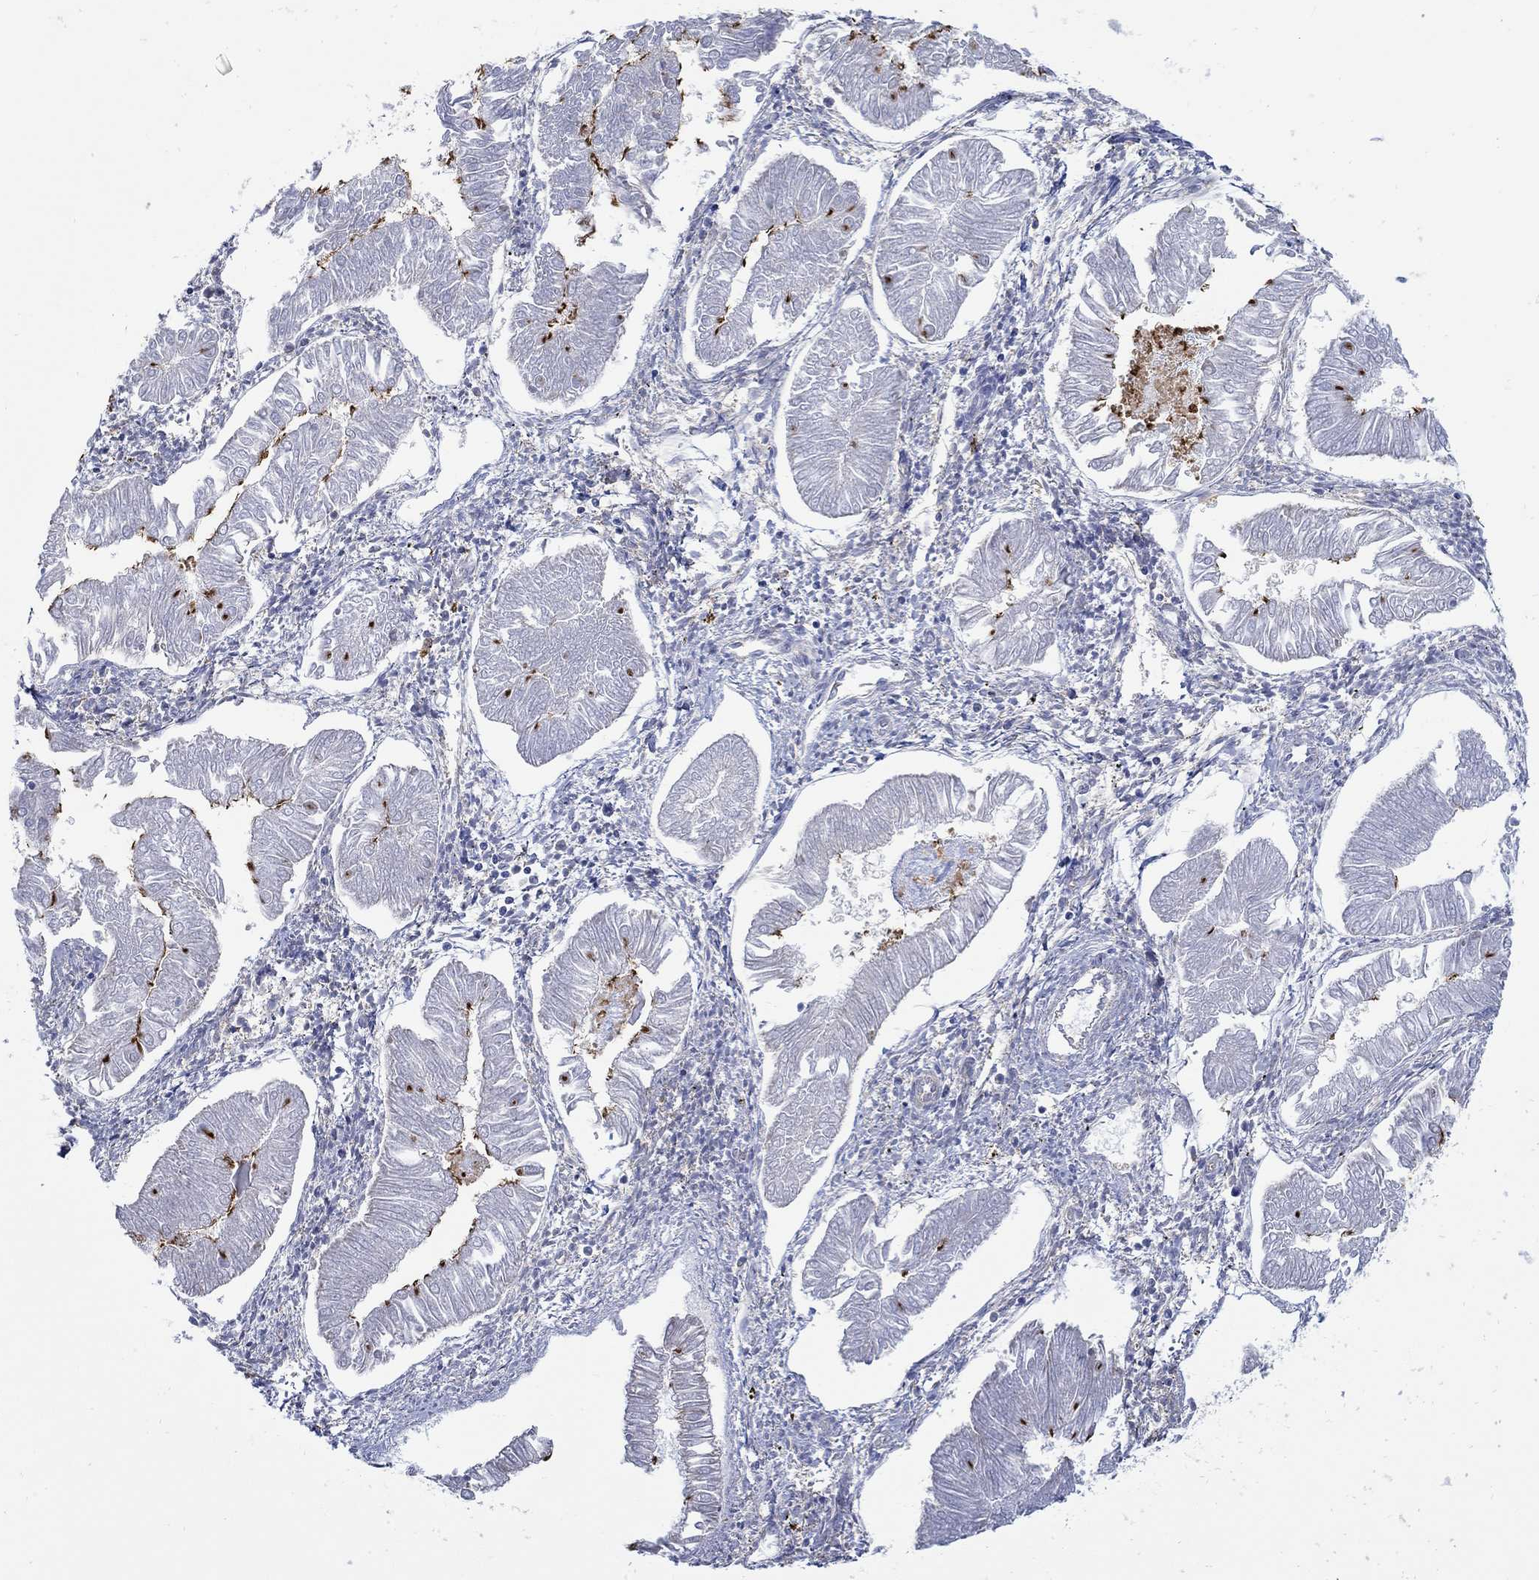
{"staining": {"intensity": "strong", "quantity": "<25%", "location": "cytoplasmic/membranous"}, "tissue": "endometrial cancer", "cell_type": "Tumor cells", "image_type": "cancer", "snomed": [{"axis": "morphology", "description": "Adenocarcinoma, NOS"}, {"axis": "topography", "description": "Endometrium"}], "caption": "Endometrial cancer (adenocarcinoma) was stained to show a protein in brown. There is medium levels of strong cytoplasmic/membranous expression in about <25% of tumor cells. (DAB = brown stain, brightfield microscopy at high magnification).", "gene": "TEKT3", "patient": {"sex": "female", "age": 53}}